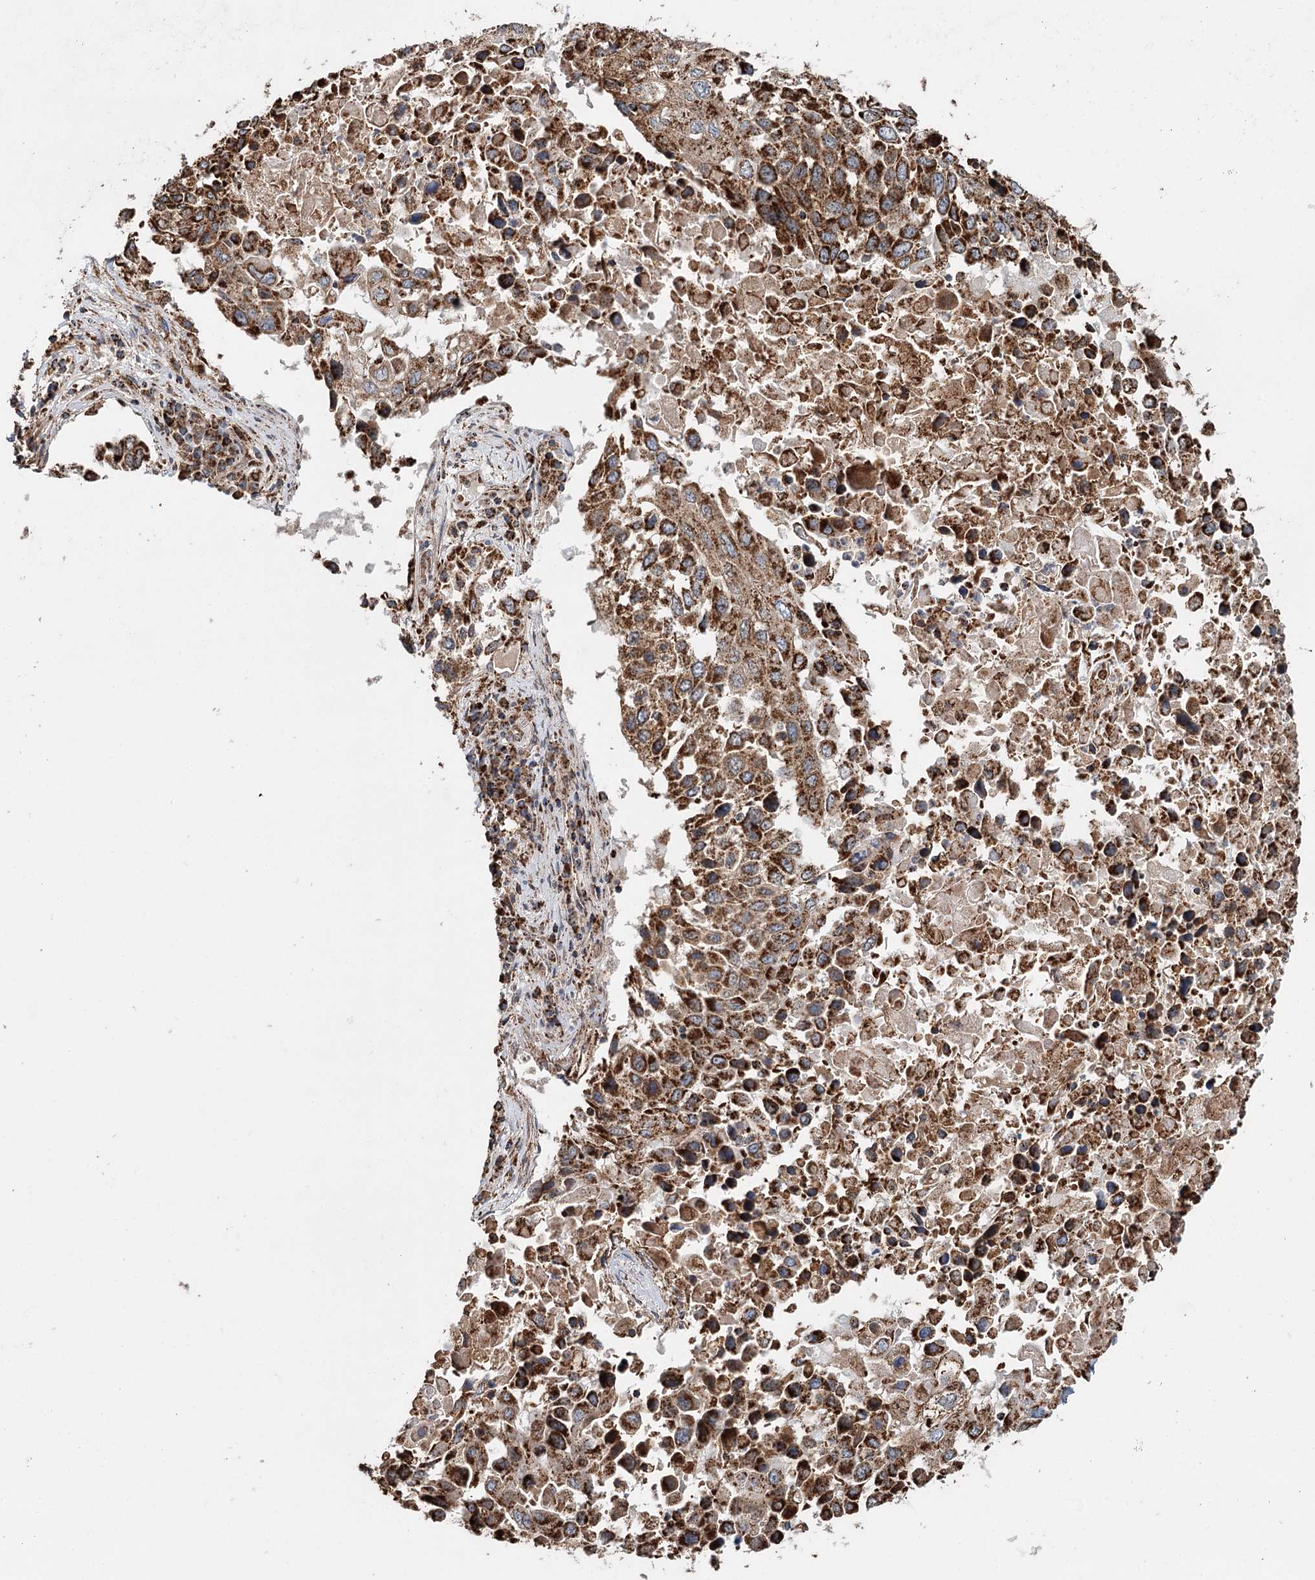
{"staining": {"intensity": "strong", "quantity": ">75%", "location": "cytoplasmic/membranous"}, "tissue": "lung cancer", "cell_type": "Tumor cells", "image_type": "cancer", "snomed": [{"axis": "morphology", "description": "Squamous cell carcinoma, NOS"}, {"axis": "topography", "description": "Lung"}], "caption": "Protein expression by immunohistochemistry (IHC) displays strong cytoplasmic/membranous positivity in about >75% of tumor cells in lung squamous cell carcinoma. The protein is stained brown, and the nuclei are stained in blue (DAB (3,3'-diaminobenzidine) IHC with brightfield microscopy, high magnification).", "gene": "APH1A", "patient": {"sex": "male", "age": 65}}